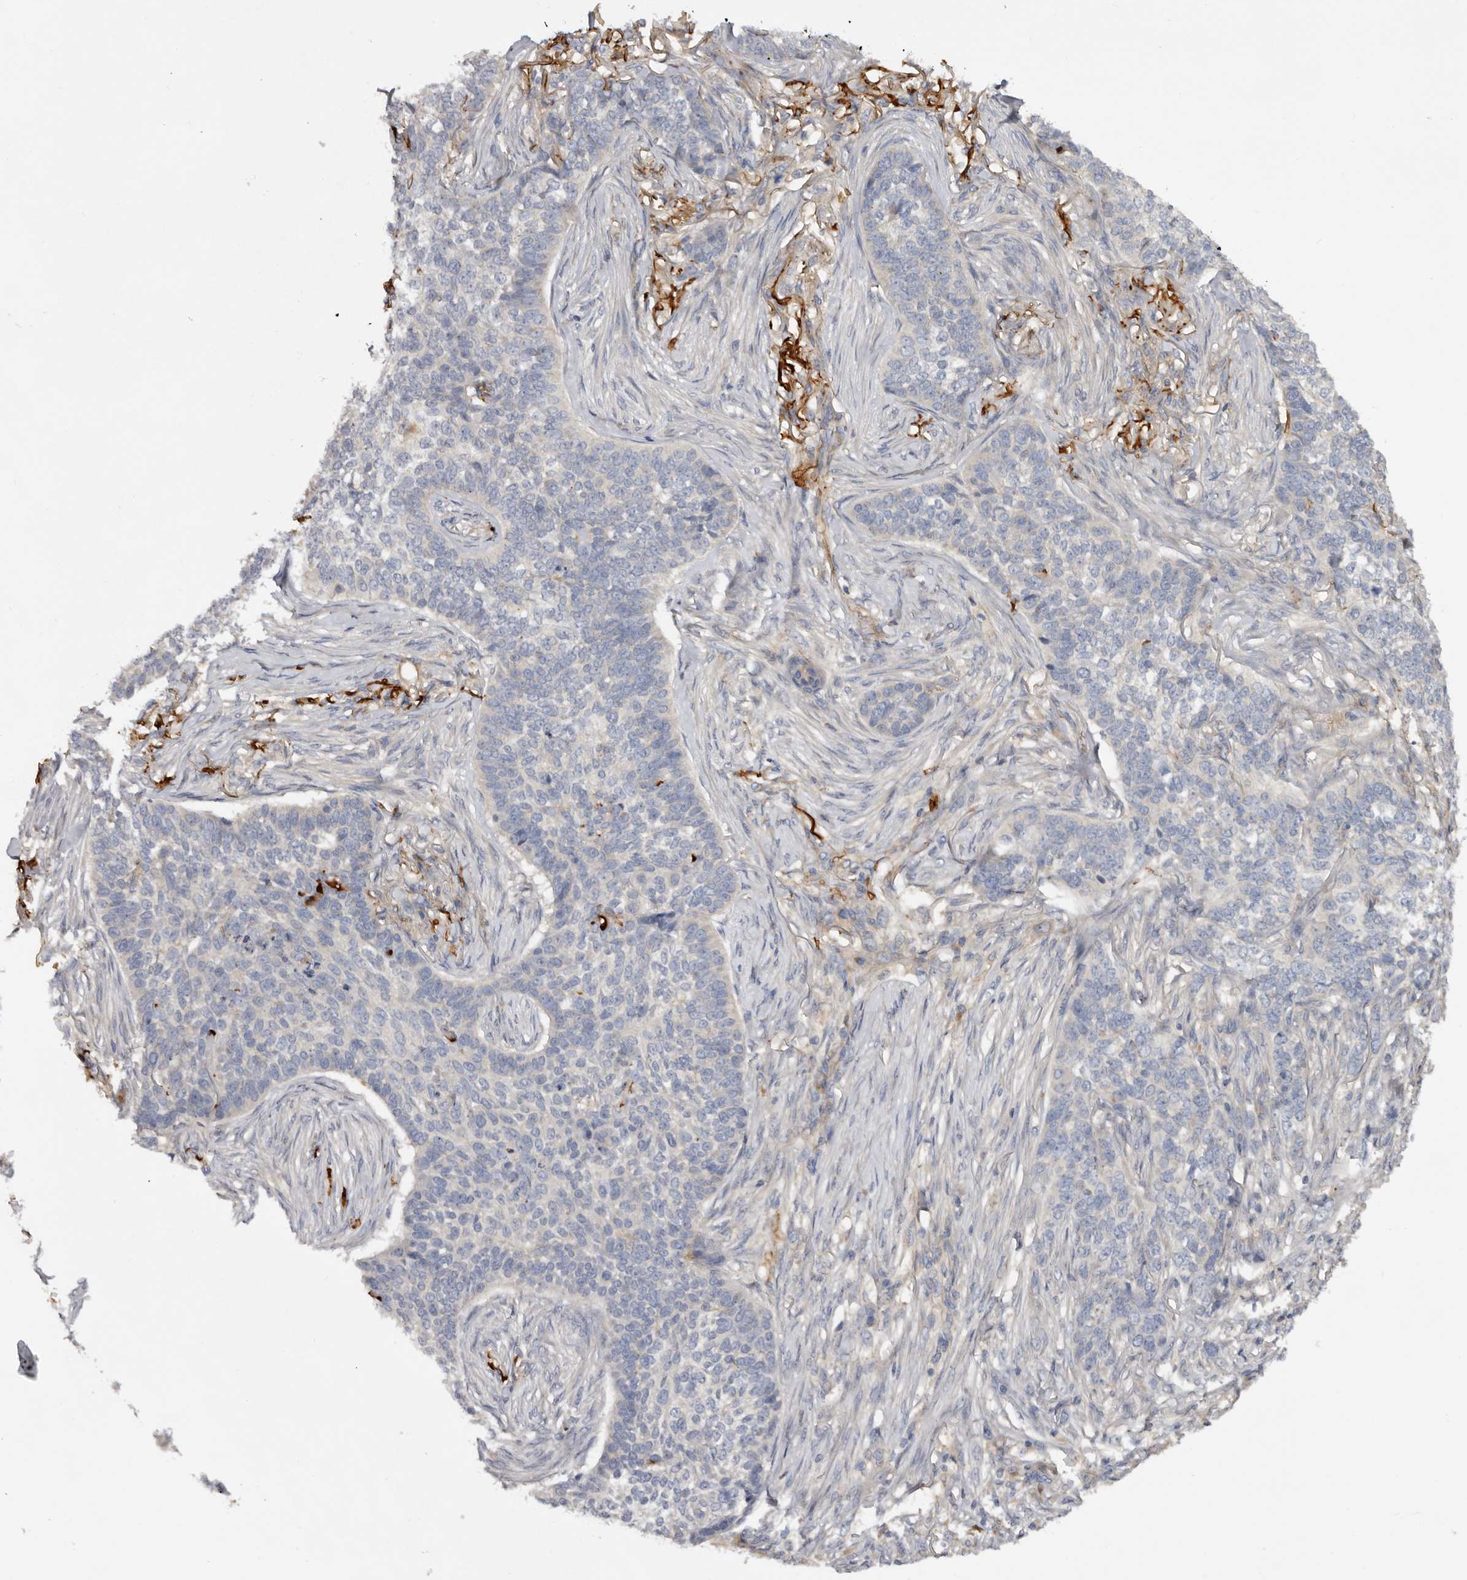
{"staining": {"intensity": "negative", "quantity": "none", "location": "none"}, "tissue": "skin cancer", "cell_type": "Tumor cells", "image_type": "cancer", "snomed": [{"axis": "morphology", "description": "Basal cell carcinoma"}, {"axis": "topography", "description": "Skin"}], "caption": "This is a photomicrograph of immunohistochemistry staining of basal cell carcinoma (skin), which shows no staining in tumor cells. The staining was performed using DAB (3,3'-diaminobenzidine) to visualize the protein expression in brown, while the nuclei were stained in blue with hematoxylin (Magnification: 20x).", "gene": "INKA2", "patient": {"sex": "male", "age": 85}}